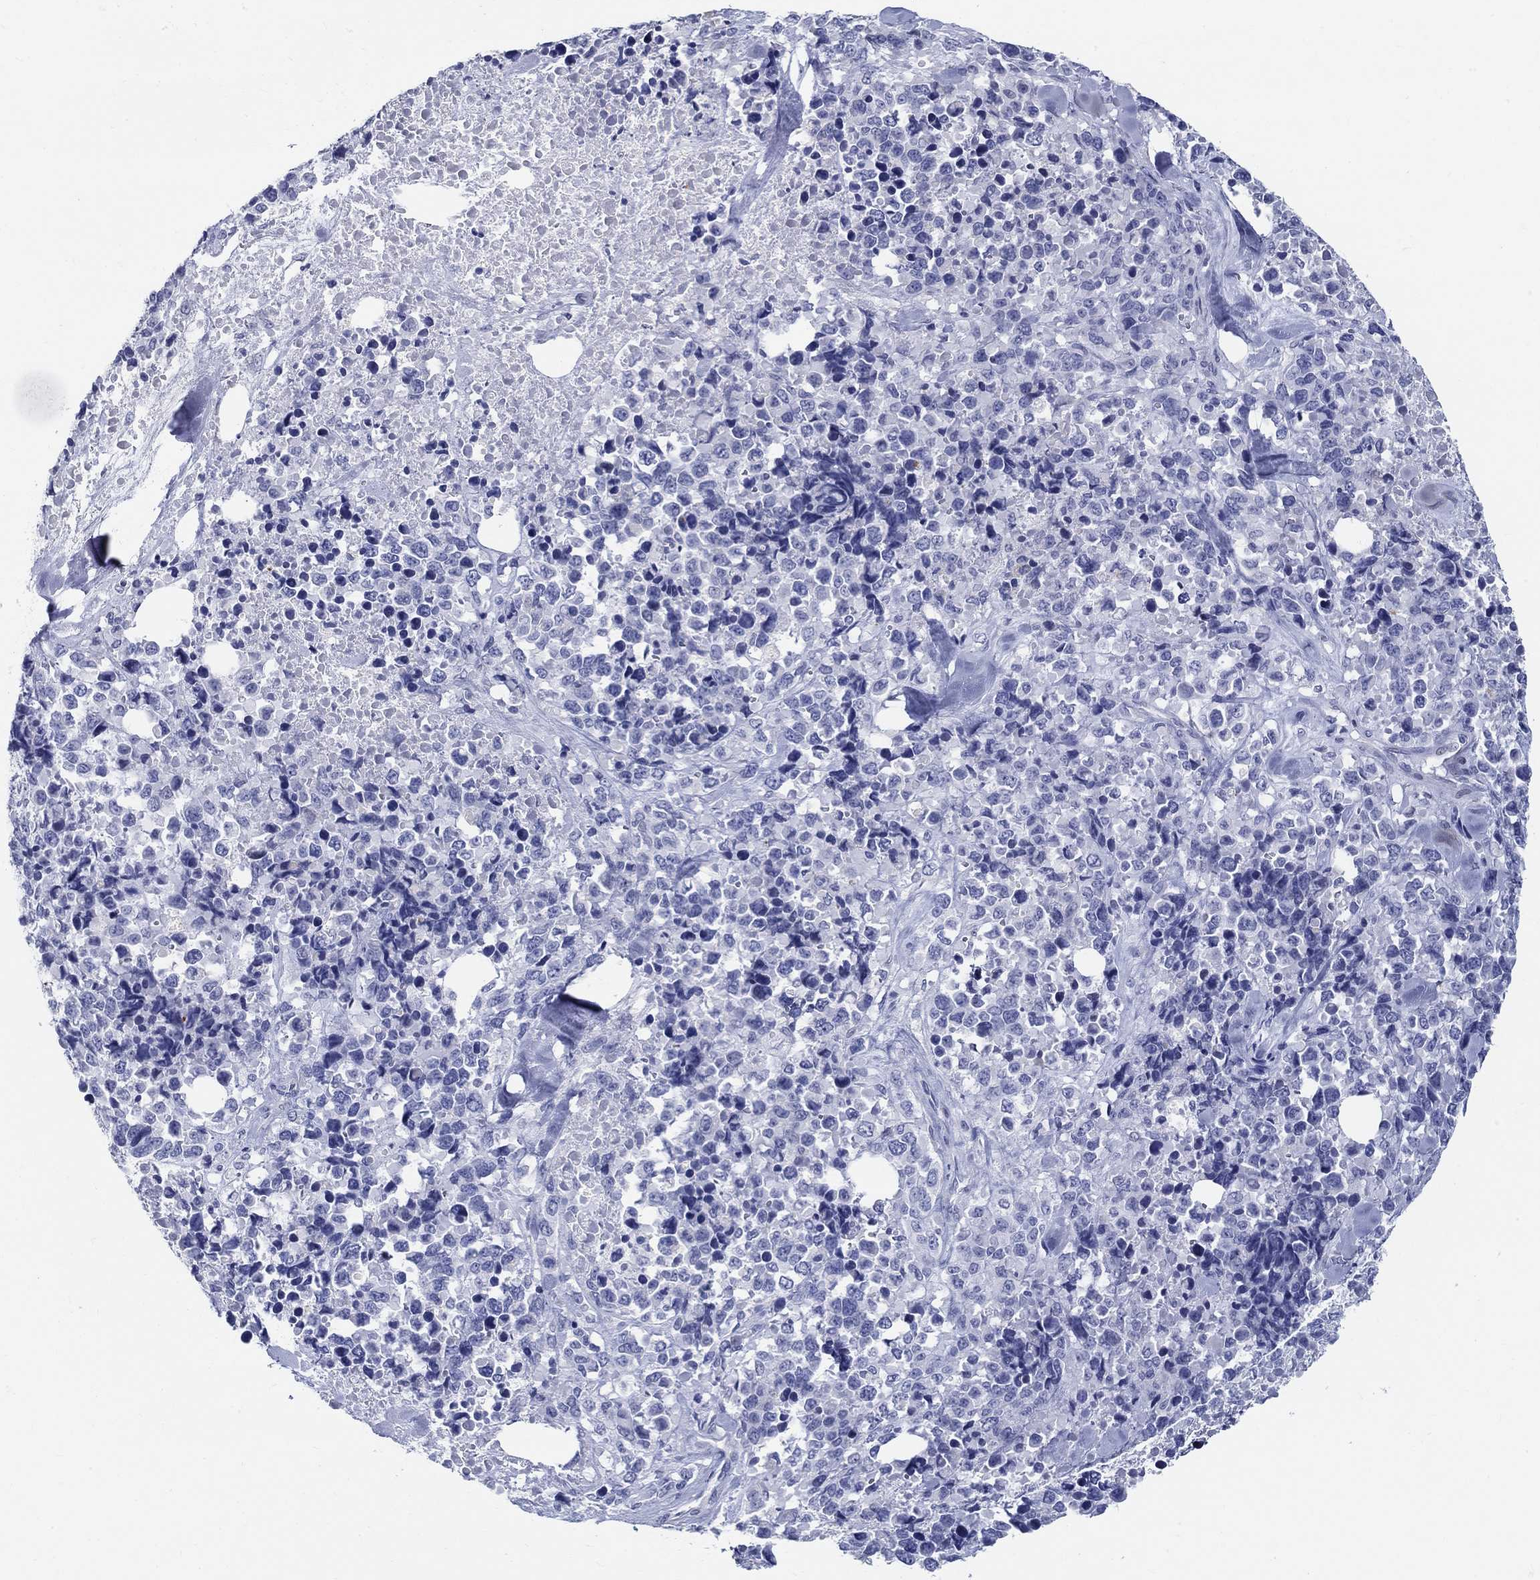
{"staining": {"intensity": "negative", "quantity": "none", "location": "none"}, "tissue": "melanoma", "cell_type": "Tumor cells", "image_type": "cancer", "snomed": [{"axis": "morphology", "description": "Malignant melanoma, Metastatic site"}, {"axis": "topography", "description": "Skin"}], "caption": "Histopathology image shows no significant protein staining in tumor cells of malignant melanoma (metastatic site).", "gene": "CRYGS", "patient": {"sex": "male", "age": 84}}